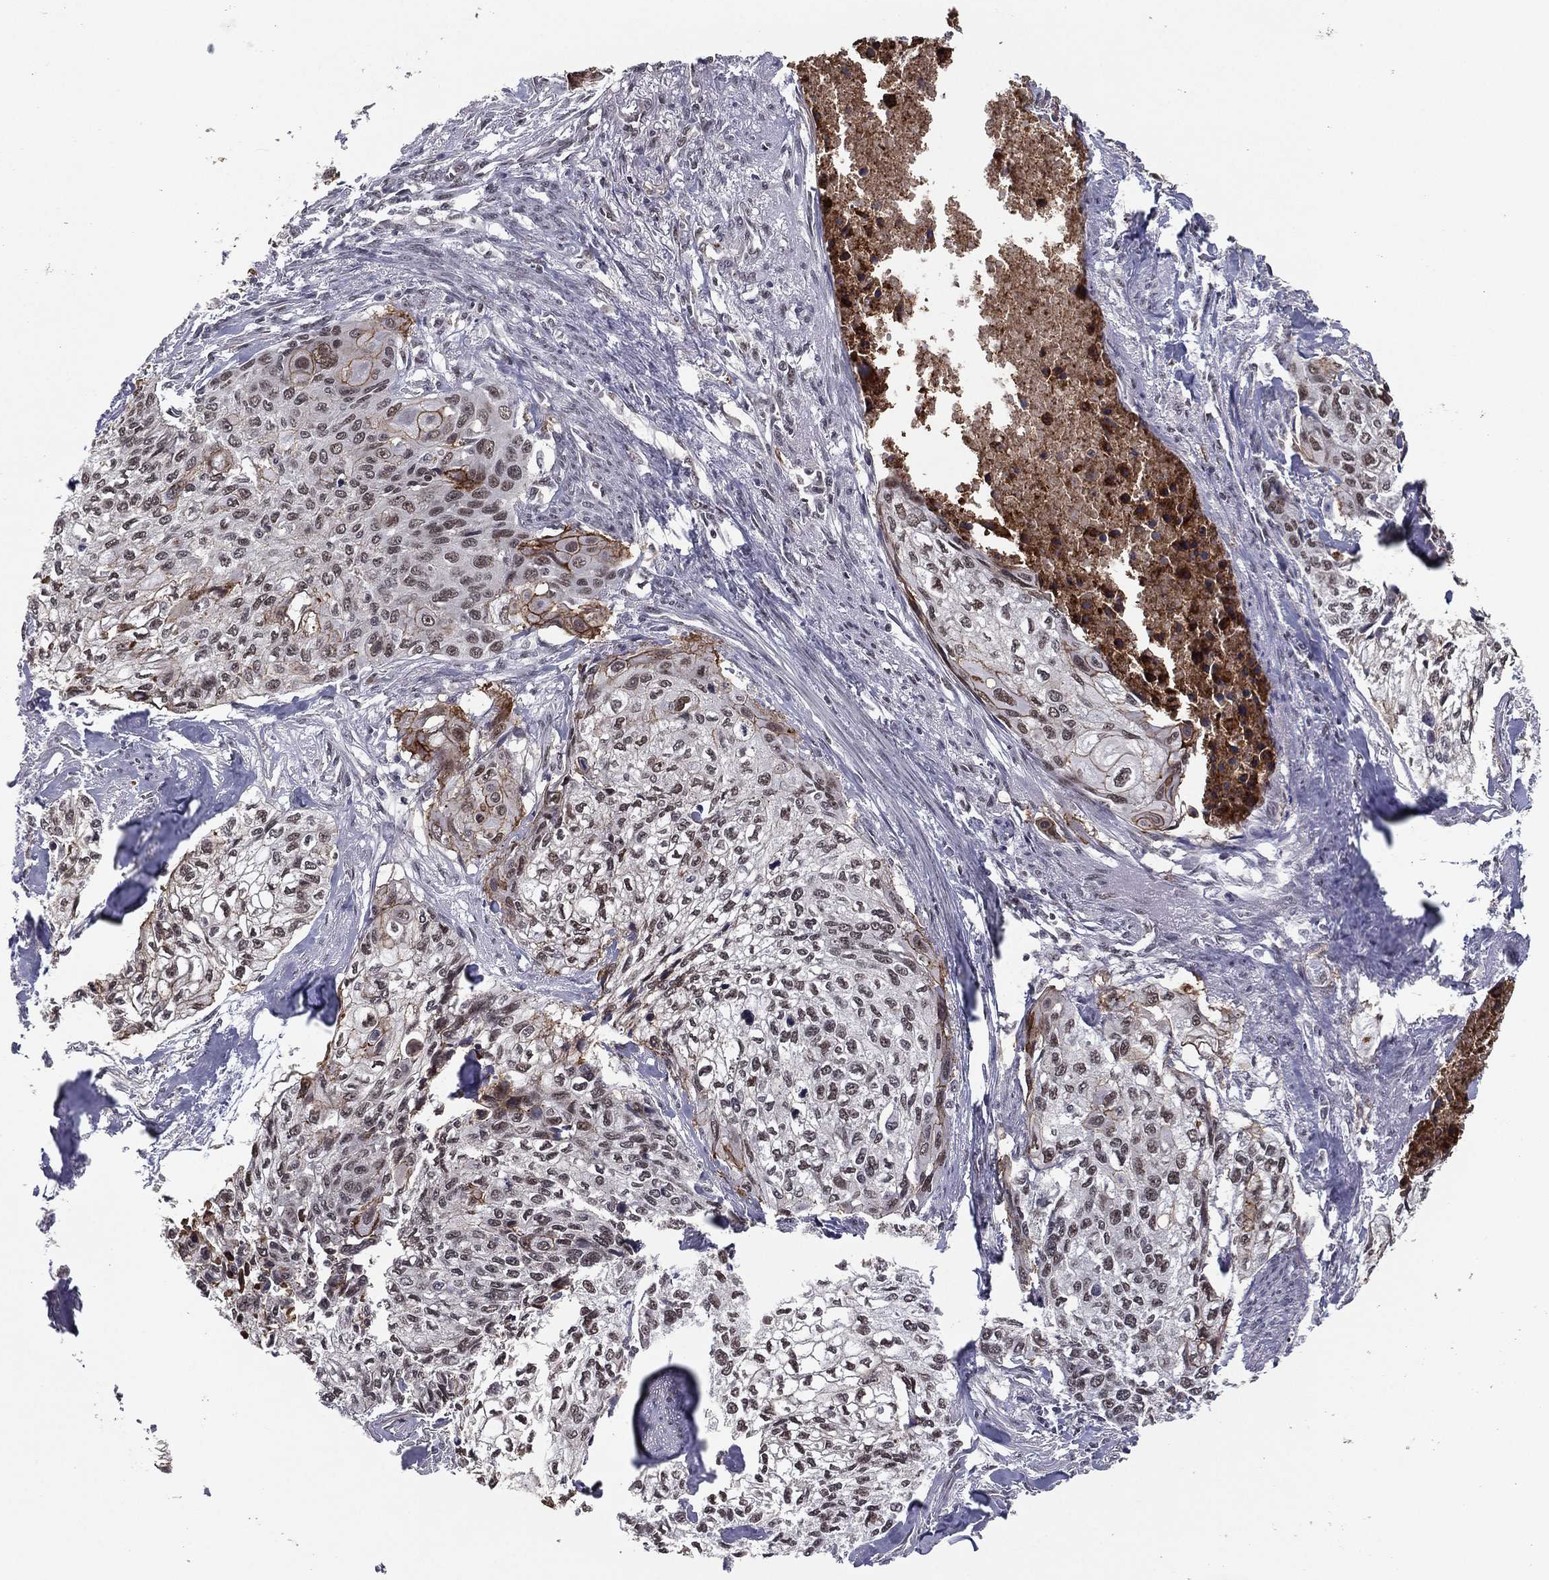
{"staining": {"intensity": "moderate", "quantity": "25%-75%", "location": "nuclear"}, "tissue": "cervical cancer", "cell_type": "Tumor cells", "image_type": "cancer", "snomed": [{"axis": "morphology", "description": "Squamous cell carcinoma, NOS"}, {"axis": "topography", "description": "Cervix"}], "caption": "A high-resolution histopathology image shows immunohistochemistry staining of cervical cancer, which demonstrates moderate nuclear positivity in approximately 25%-75% of tumor cells.", "gene": "GPALPP1", "patient": {"sex": "female", "age": 58}}